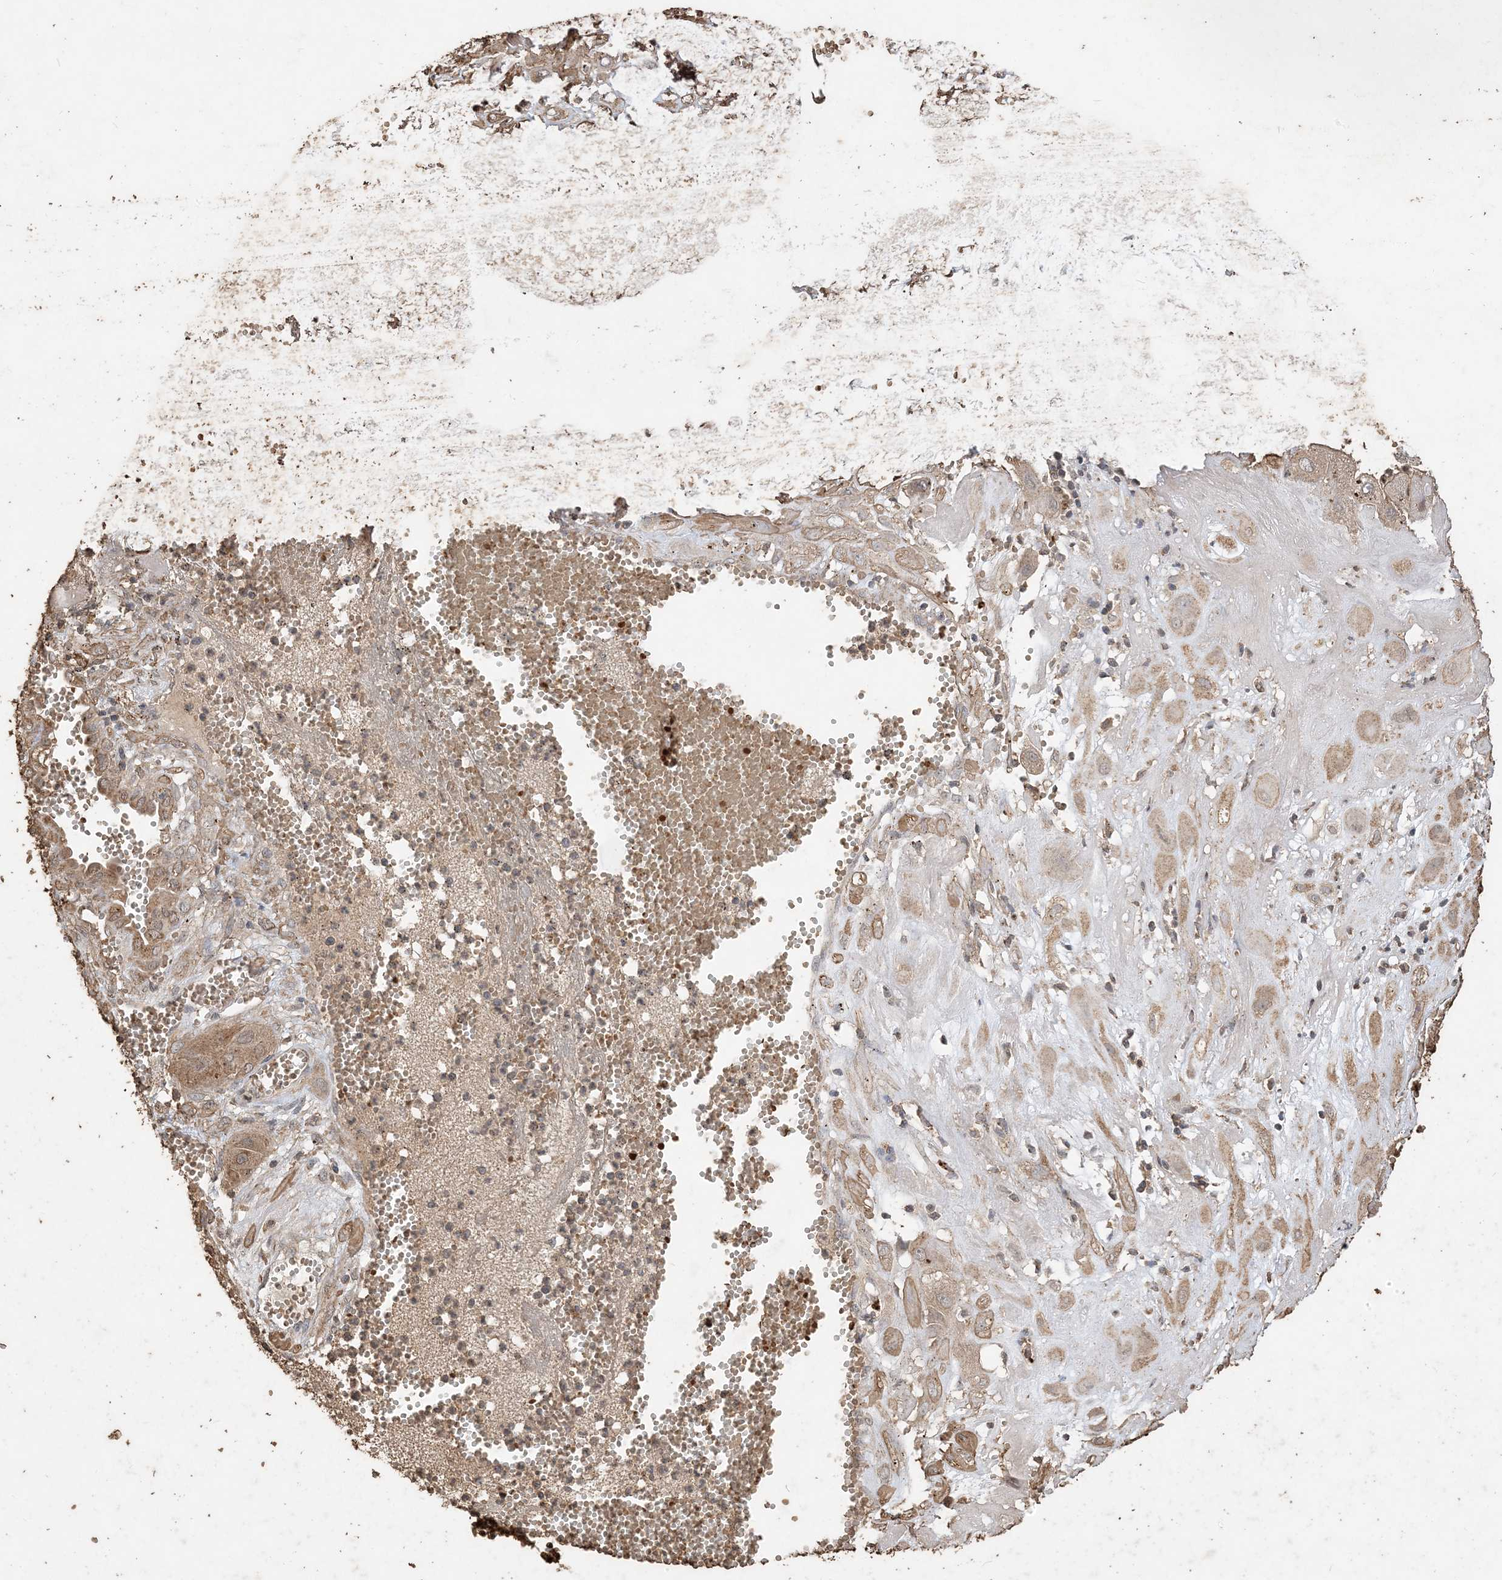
{"staining": {"intensity": "weak", "quantity": ">75%", "location": "cytoplasmic/membranous"}, "tissue": "cervical cancer", "cell_type": "Tumor cells", "image_type": "cancer", "snomed": [{"axis": "morphology", "description": "Squamous cell carcinoma, NOS"}, {"axis": "topography", "description": "Cervix"}], "caption": "The micrograph displays staining of squamous cell carcinoma (cervical), revealing weak cytoplasmic/membranous protein positivity (brown color) within tumor cells.", "gene": "HPS4", "patient": {"sex": "female", "age": 34}}